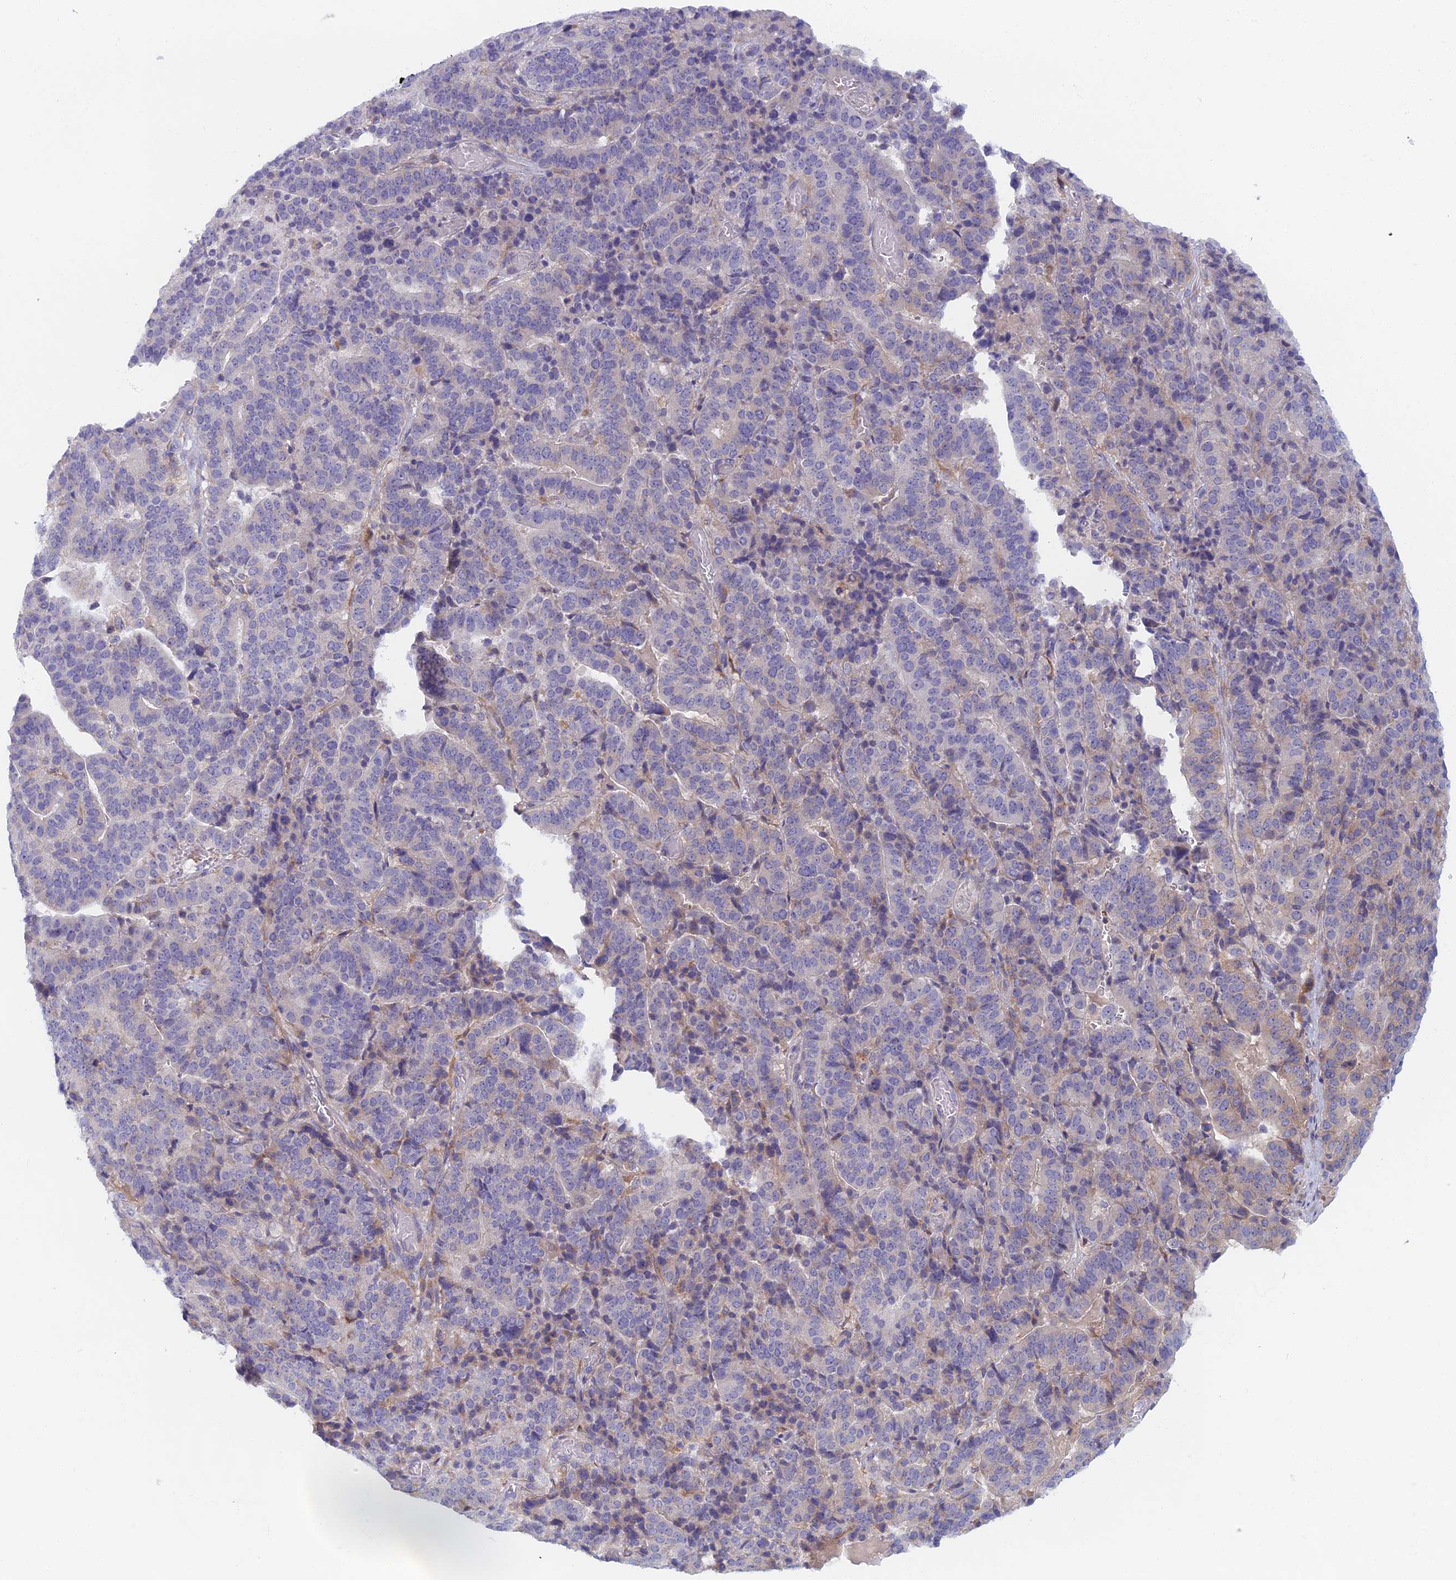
{"staining": {"intensity": "weak", "quantity": "<25%", "location": "cytoplasmic/membranous"}, "tissue": "stomach cancer", "cell_type": "Tumor cells", "image_type": "cancer", "snomed": [{"axis": "morphology", "description": "Adenocarcinoma, NOS"}, {"axis": "topography", "description": "Stomach"}], "caption": "An immunohistochemistry image of stomach cancer (adenocarcinoma) is shown. There is no staining in tumor cells of stomach cancer (adenocarcinoma).", "gene": "DDX51", "patient": {"sex": "male", "age": 48}}